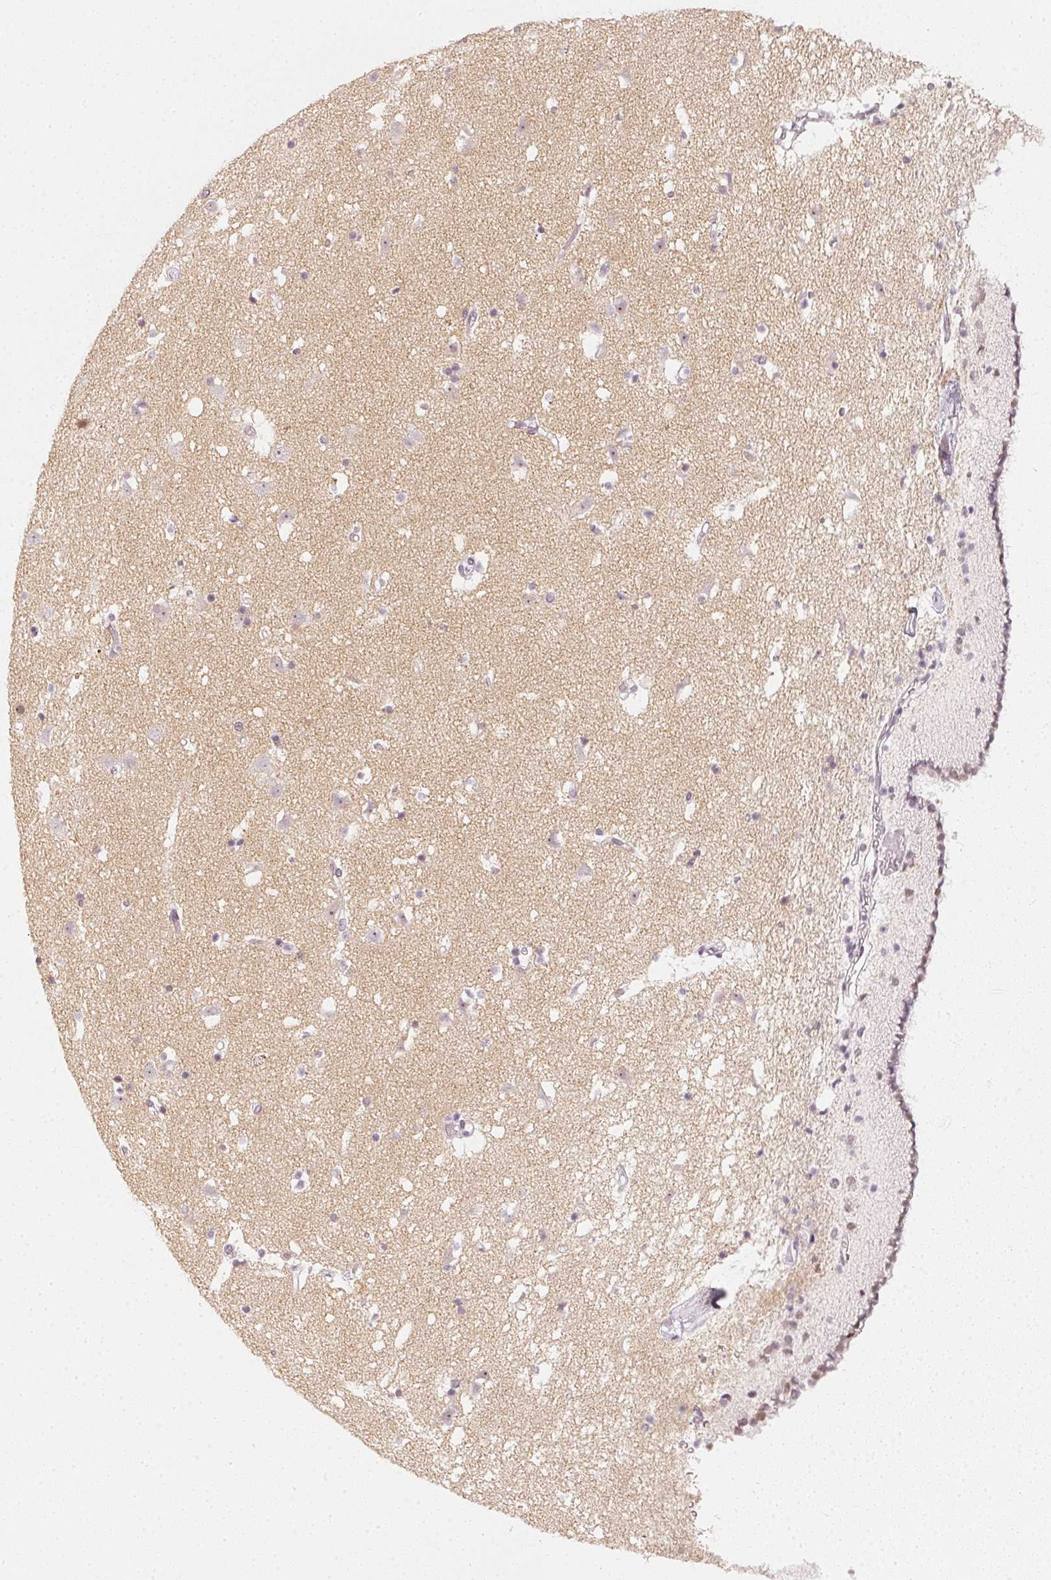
{"staining": {"intensity": "negative", "quantity": "none", "location": "none"}, "tissue": "caudate", "cell_type": "Glial cells", "image_type": "normal", "snomed": [{"axis": "morphology", "description": "Normal tissue, NOS"}, {"axis": "topography", "description": "Lateral ventricle wall"}], "caption": "An immunohistochemistry (IHC) histopathology image of benign caudate is shown. There is no staining in glial cells of caudate. (IHC, brightfield microscopy, high magnification).", "gene": "DNAJC6", "patient": {"sex": "female", "age": 42}}